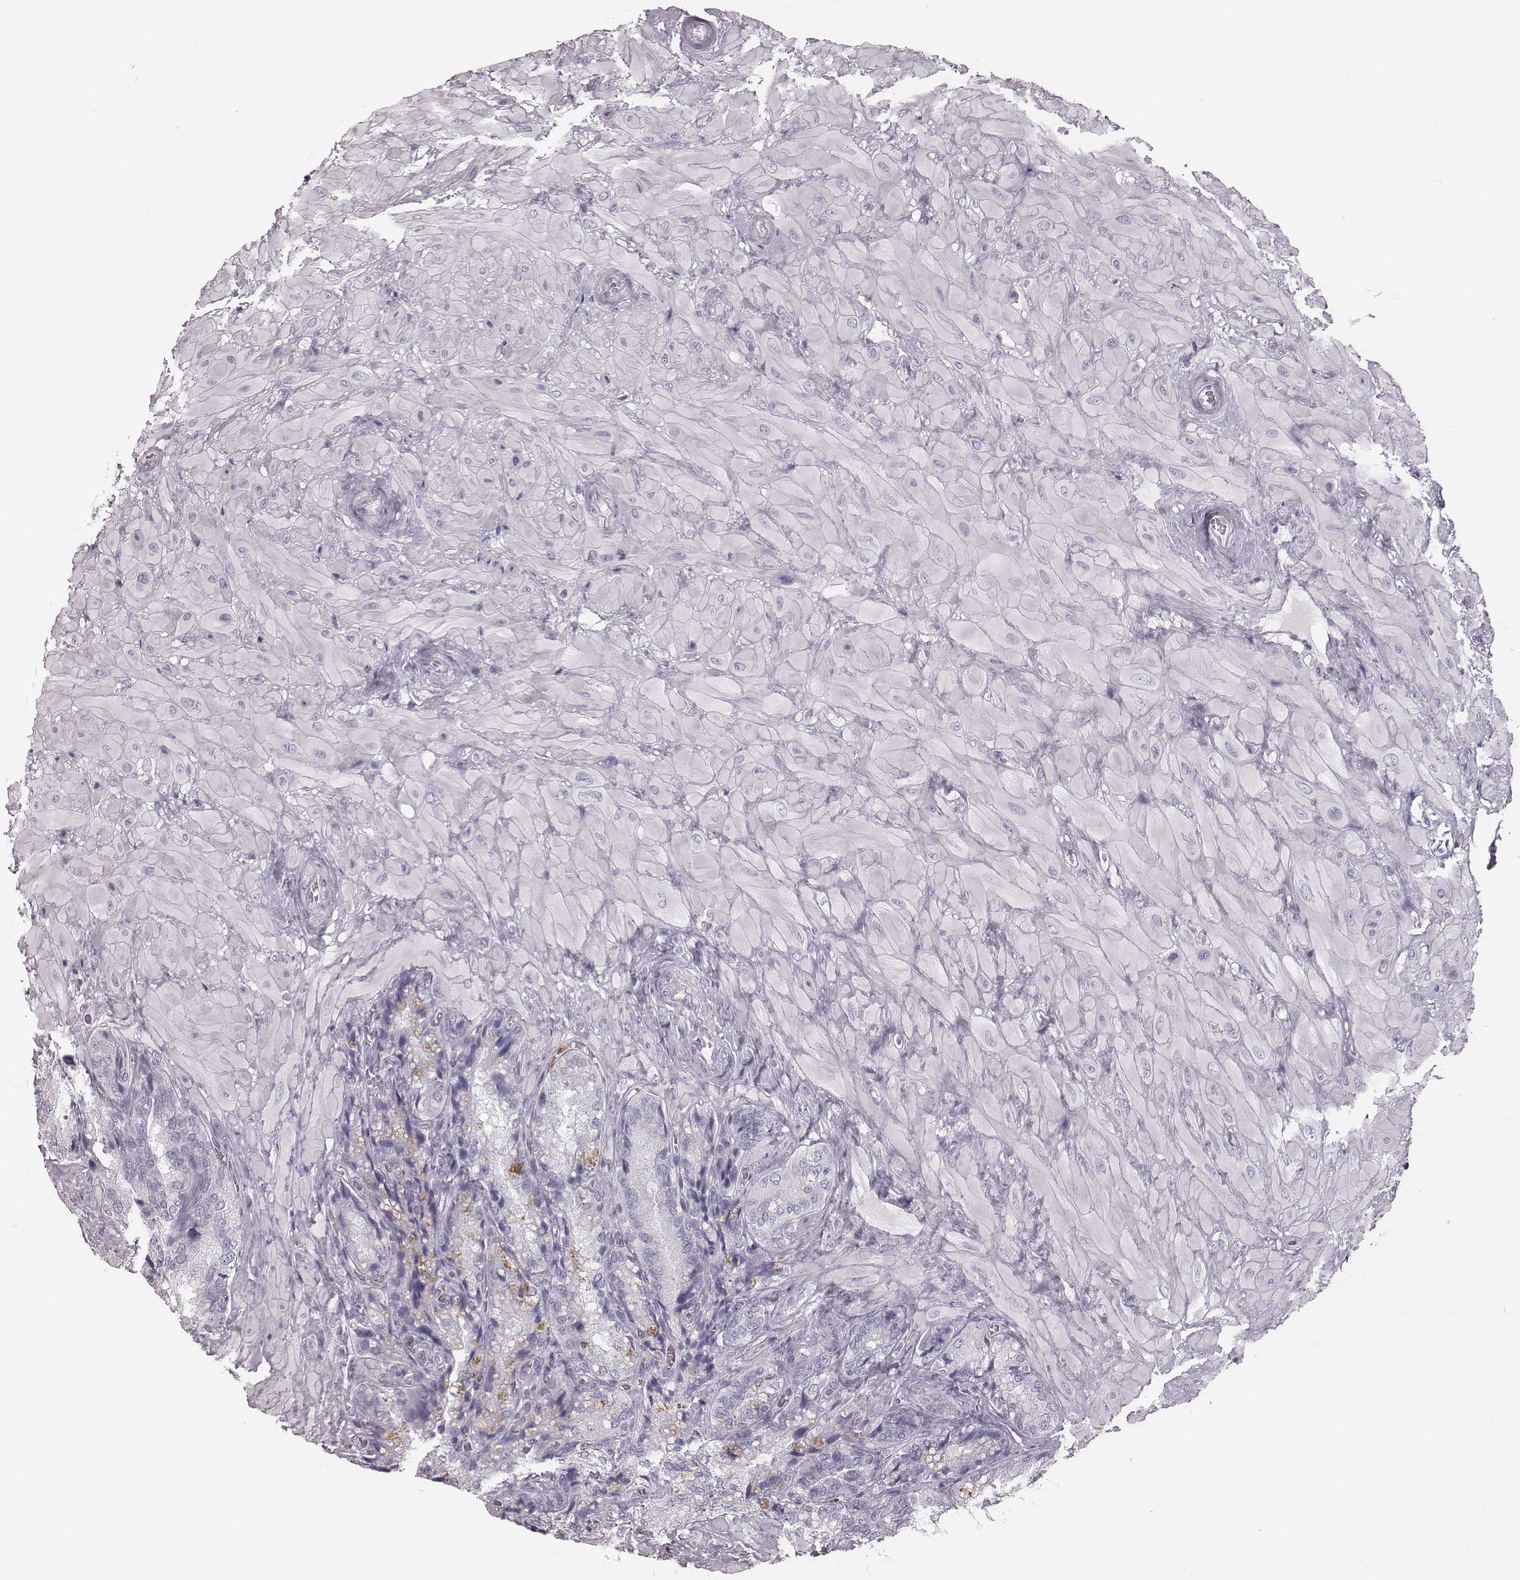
{"staining": {"intensity": "negative", "quantity": "none", "location": "none"}, "tissue": "seminal vesicle", "cell_type": "Glandular cells", "image_type": "normal", "snomed": [{"axis": "morphology", "description": "Normal tissue, NOS"}, {"axis": "topography", "description": "Seminal veicle"}], "caption": "Human seminal vesicle stained for a protein using immunohistochemistry exhibits no positivity in glandular cells.", "gene": "ELANE", "patient": {"sex": "male", "age": 57}}